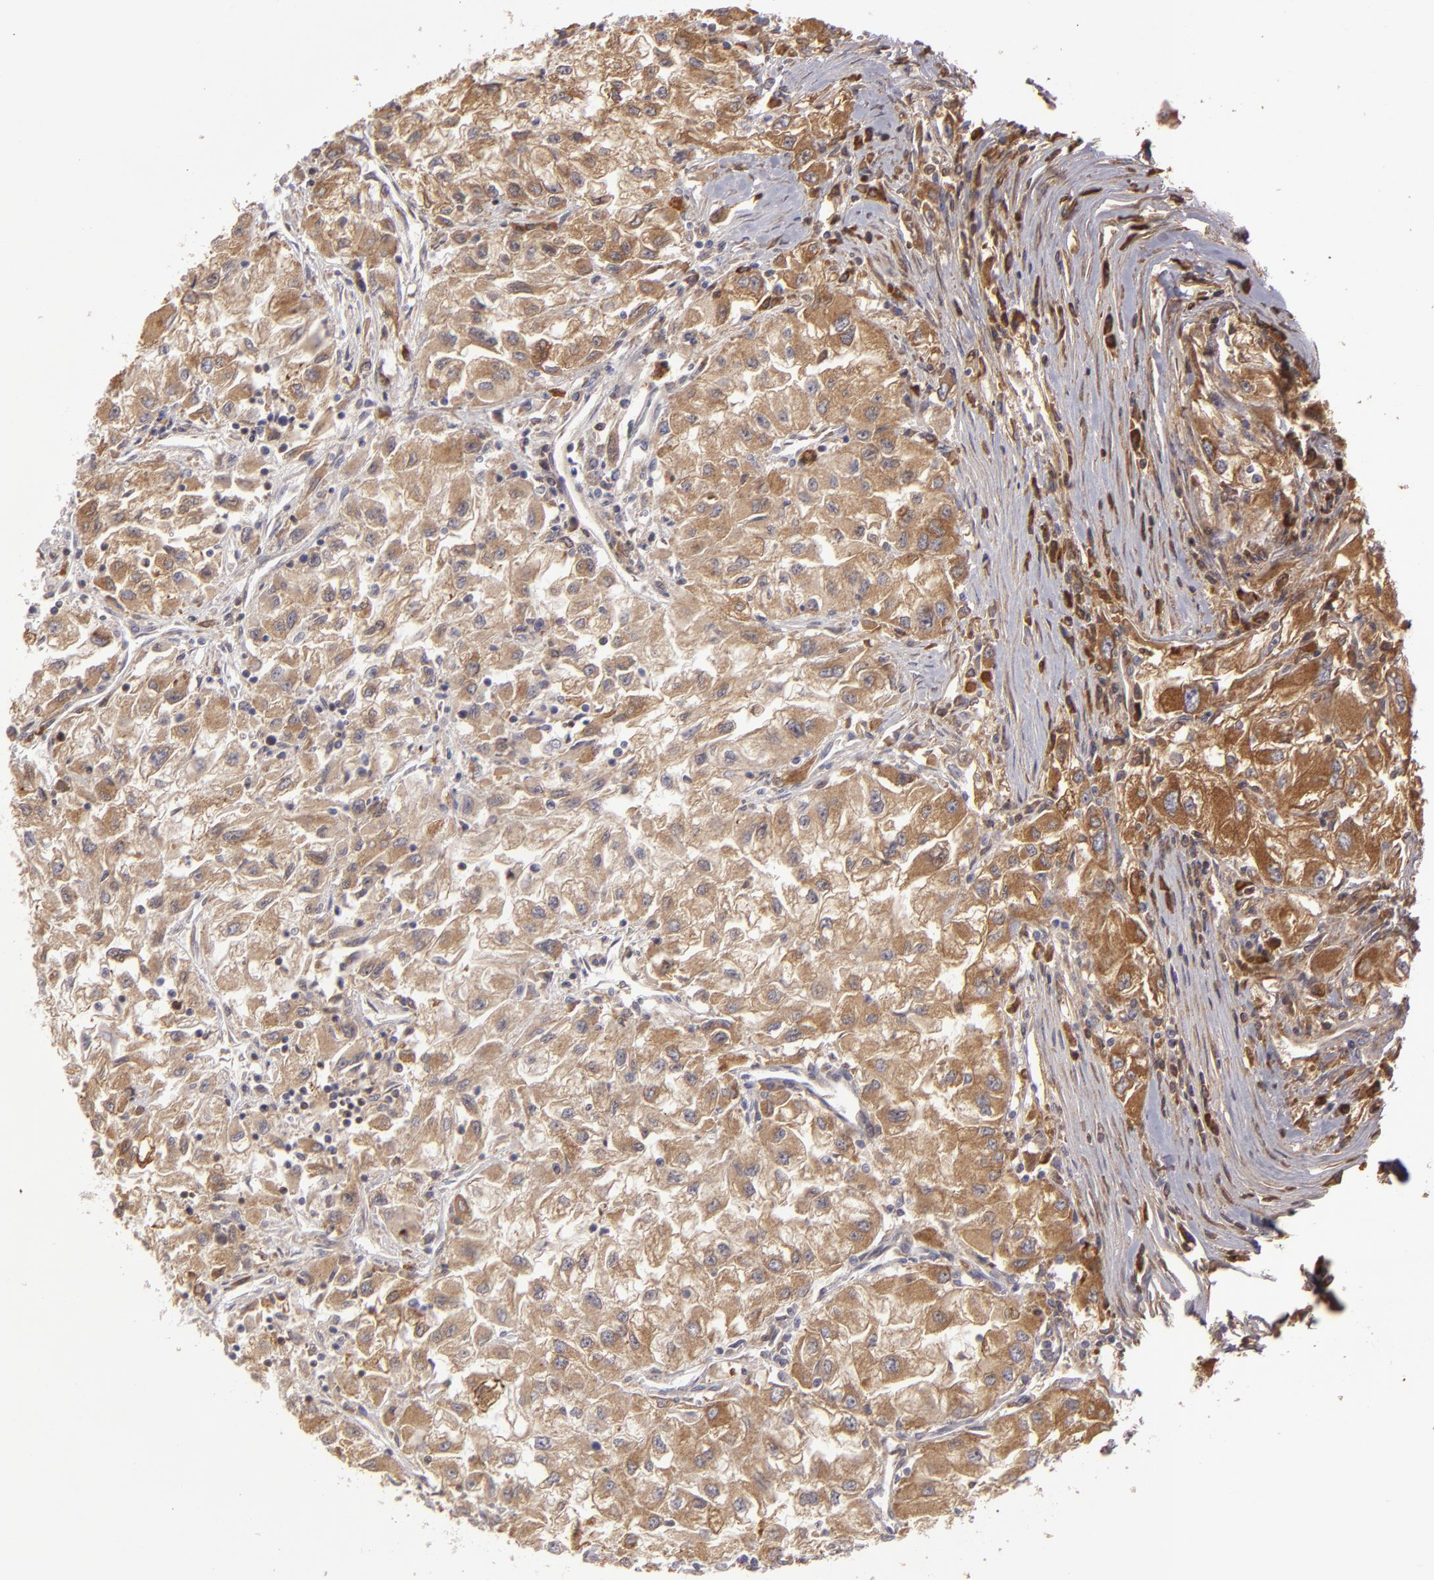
{"staining": {"intensity": "moderate", "quantity": ">75%", "location": "cytoplasmic/membranous"}, "tissue": "renal cancer", "cell_type": "Tumor cells", "image_type": "cancer", "snomed": [{"axis": "morphology", "description": "Adenocarcinoma, NOS"}, {"axis": "topography", "description": "Kidney"}], "caption": "Brown immunohistochemical staining in human renal adenocarcinoma shows moderate cytoplasmic/membranous expression in approximately >75% of tumor cells.", "gene": "CFB", "patient": {"sex": "male", "age": 59}}